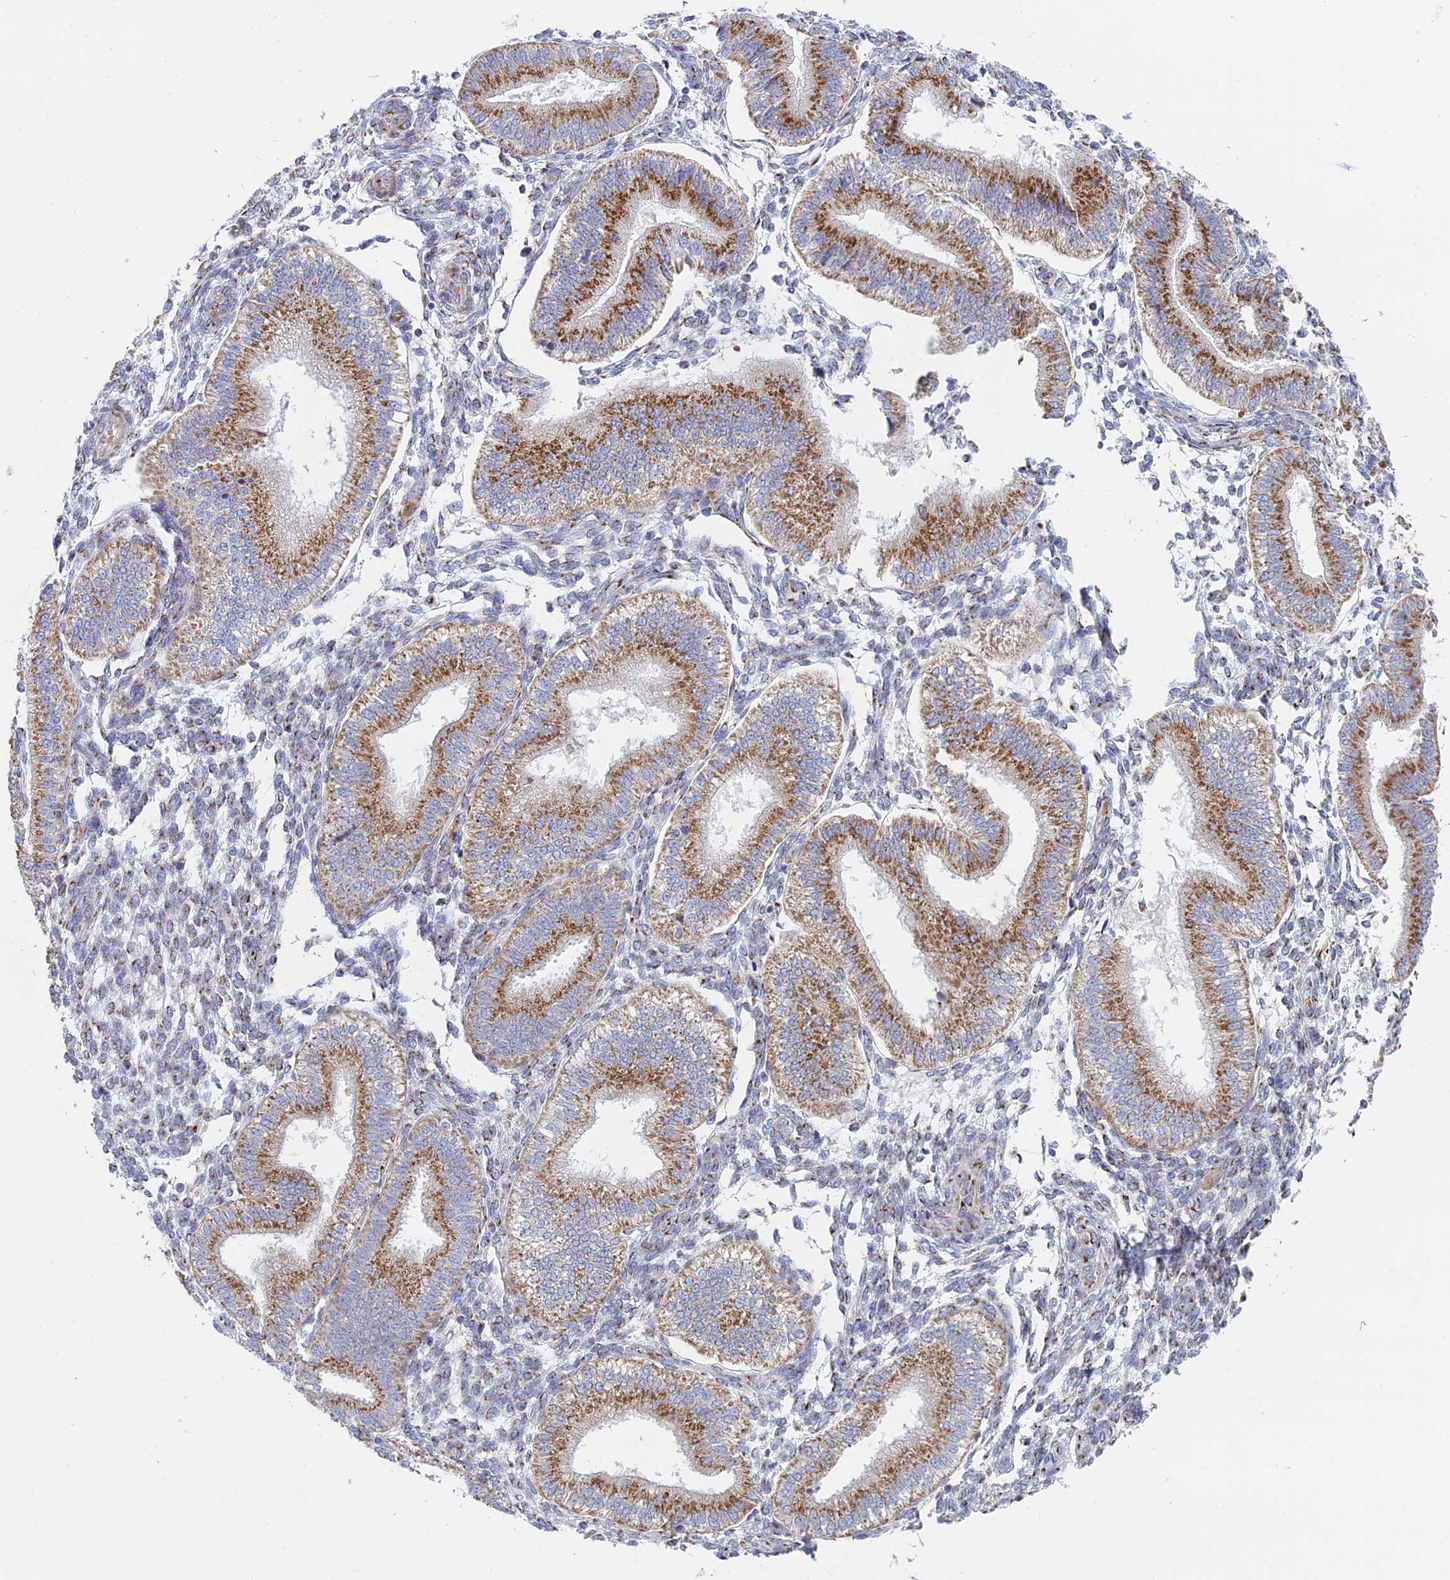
{"staining": {"intensity": "moderate", "quantity": "25%-75%", "location": "cytoplasmic/membranous"}, "tissue": "endometrium", "cell_type": "Cells in endometrial stroma", "image_type": "normal", "snomed": [{"axis": "morphology", "description": "Normal tissue, NOS"}, {"axis": "topography", "description": "Endometrium"}], "caption": "A brown stain shows moderate cytoplasmic/membranous staining of a protein in cells in endometrial stroma of unremarkable human endometrium. The protein is shown in brown color, while the nuclei are stained blue.", "gene": "ENSG00000267561", "patient": {"sex": "female", "age": 39}}